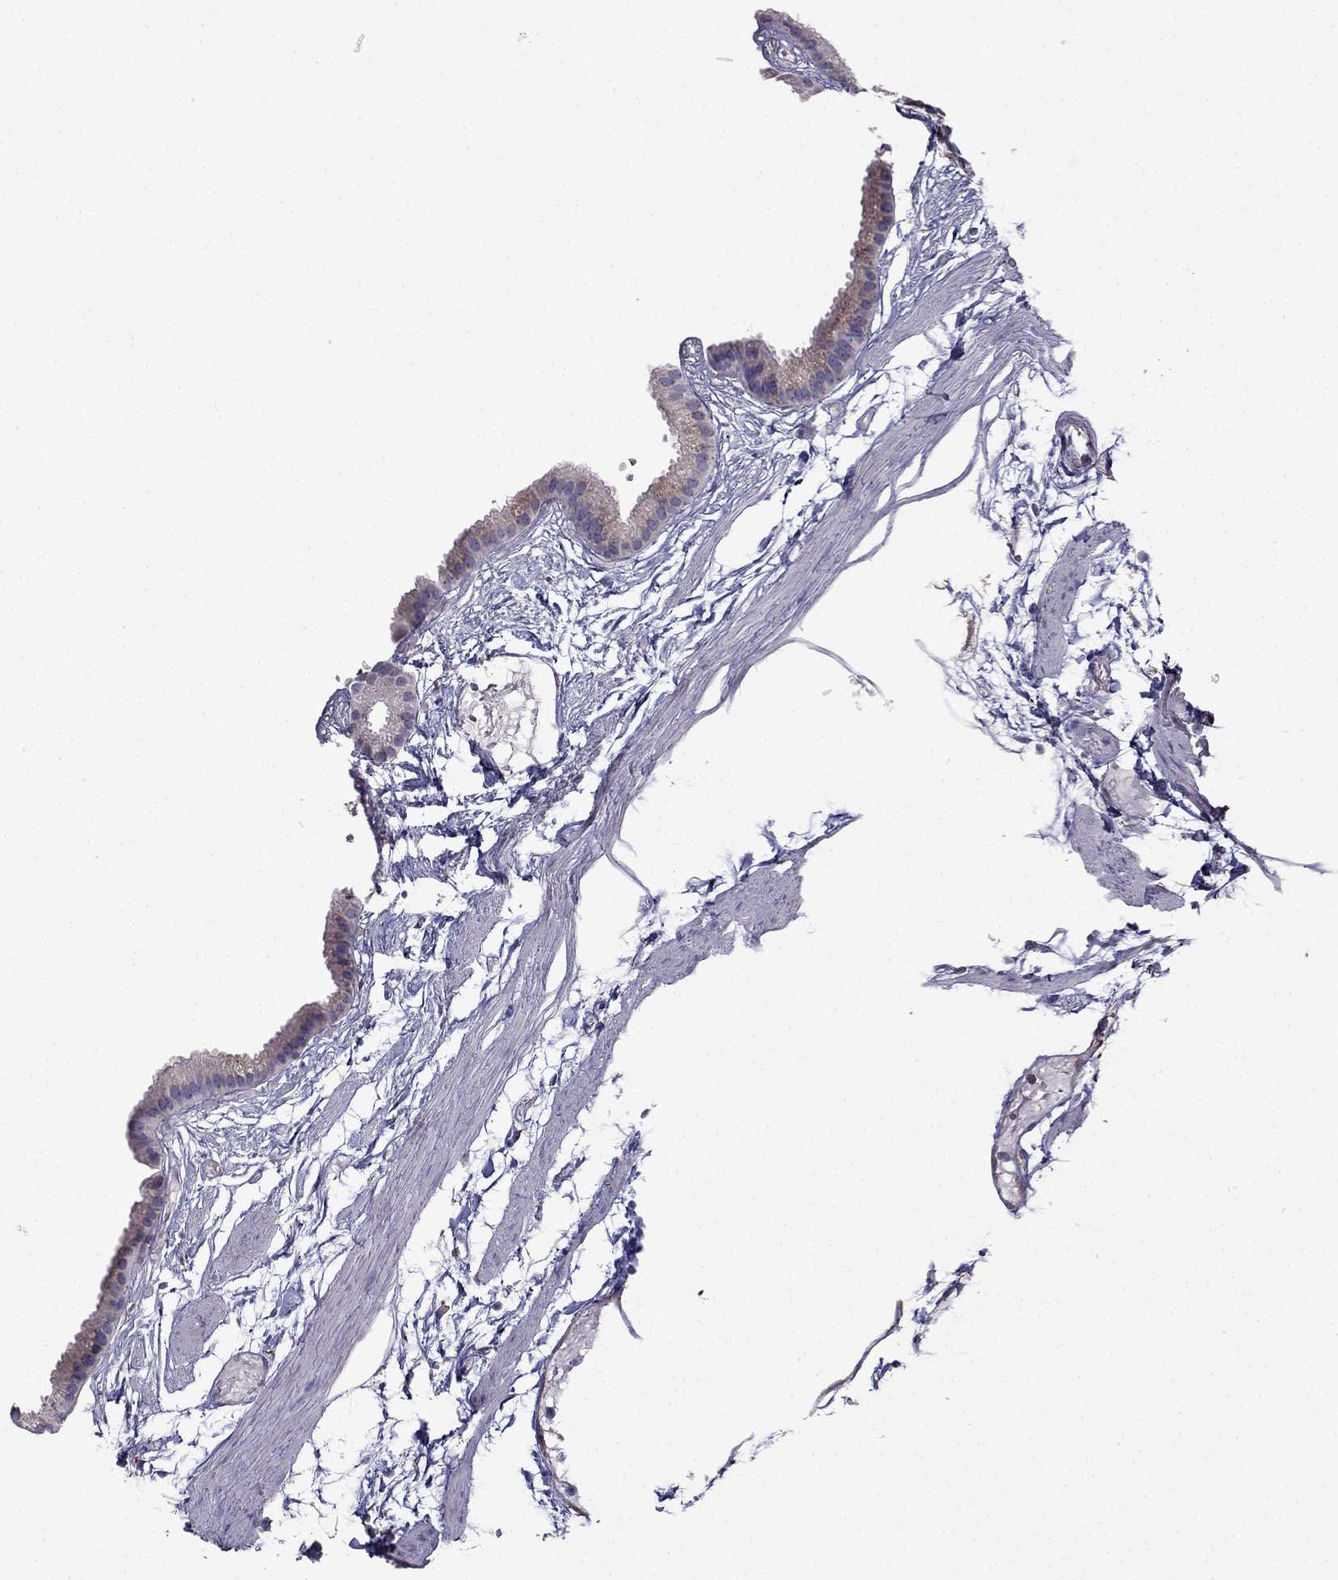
{"staining": {"intensity": "weak", "quantity": "<25%", "location": "cytoplasmic/membranous"}, "tissue": "gallbladder", "cell_type": "Glandular cells", "image_type": "normal", "snomed": [{"axis": "morphology", "description": "Normal tissue, NOS"}, {"axis": "topography", "description": "Gallbladder"}], "caption": "DAB immunohistochemical staining of normal human gallbladder reveals no significant staining in glandular cells. The staining was performed using DAB (3,3'-diaminobenzidine) to visualize the protein expression in brown, while the nuclei were stained in blue with hematoxylin (Magnification: 20x).", "gene": "IKBIP", "patient": {"sex": "female", "age": 45}}